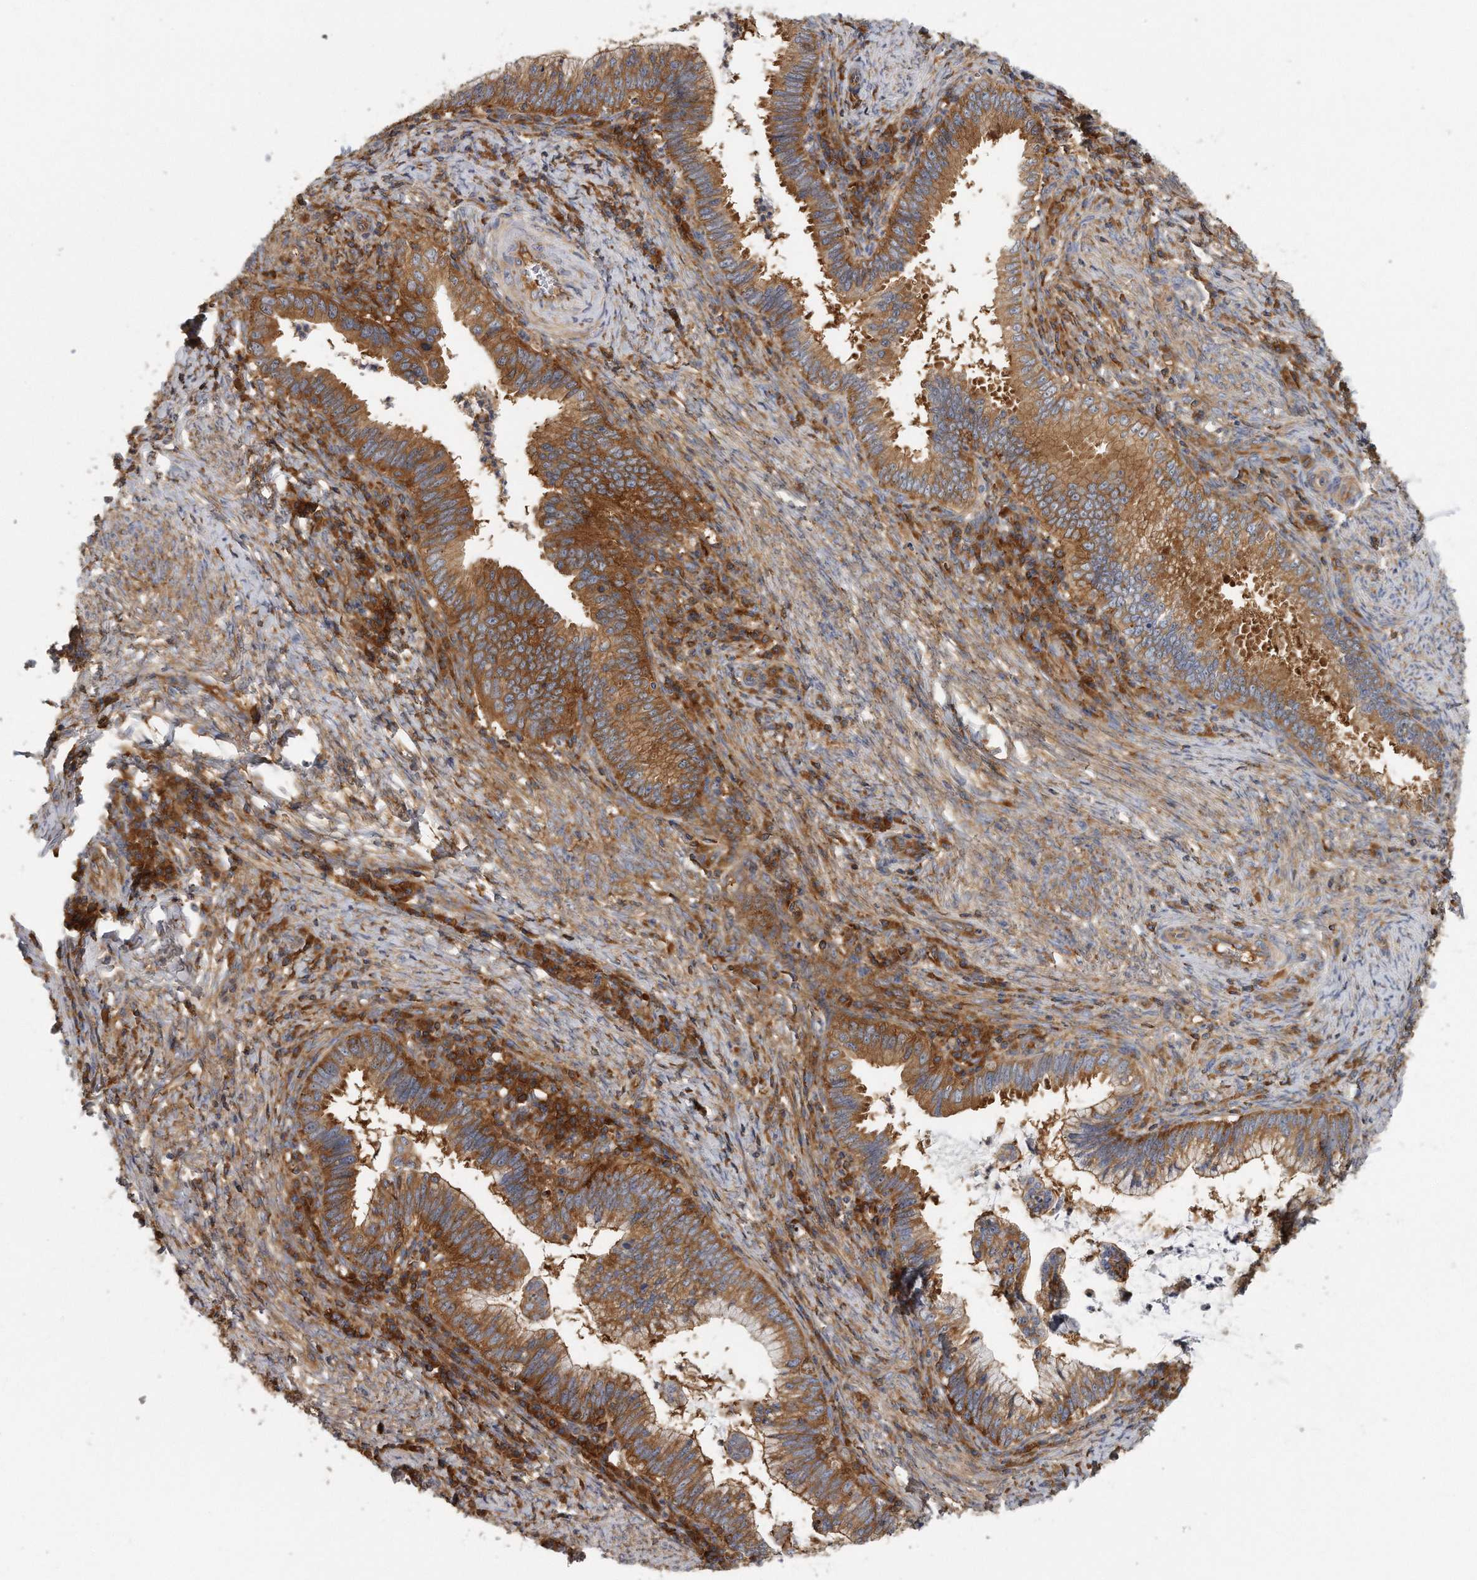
{"staining": {"intensity": "strong", "quantity": ">75%", "location": "cytoplasmic/membranous"}, "tissue": "cervical cancer", "cell_type": "Tumor cells", "image_type": "cancer", "snomed": [{"axis": "morphology", "description": "Adenocarcinoma, NOS"}, {"axis": "topography", "description": "Cervix"}], "caption": "The histopathology image exhibits immunohistochemical staining of cervical cancer (adenocarcinoma). There is strong cytoplasmic/membranous positivity is identified in about >75% of tumor cells.", "gene": "EIF3I", "patient": {"sex": "female", "age": 36}}